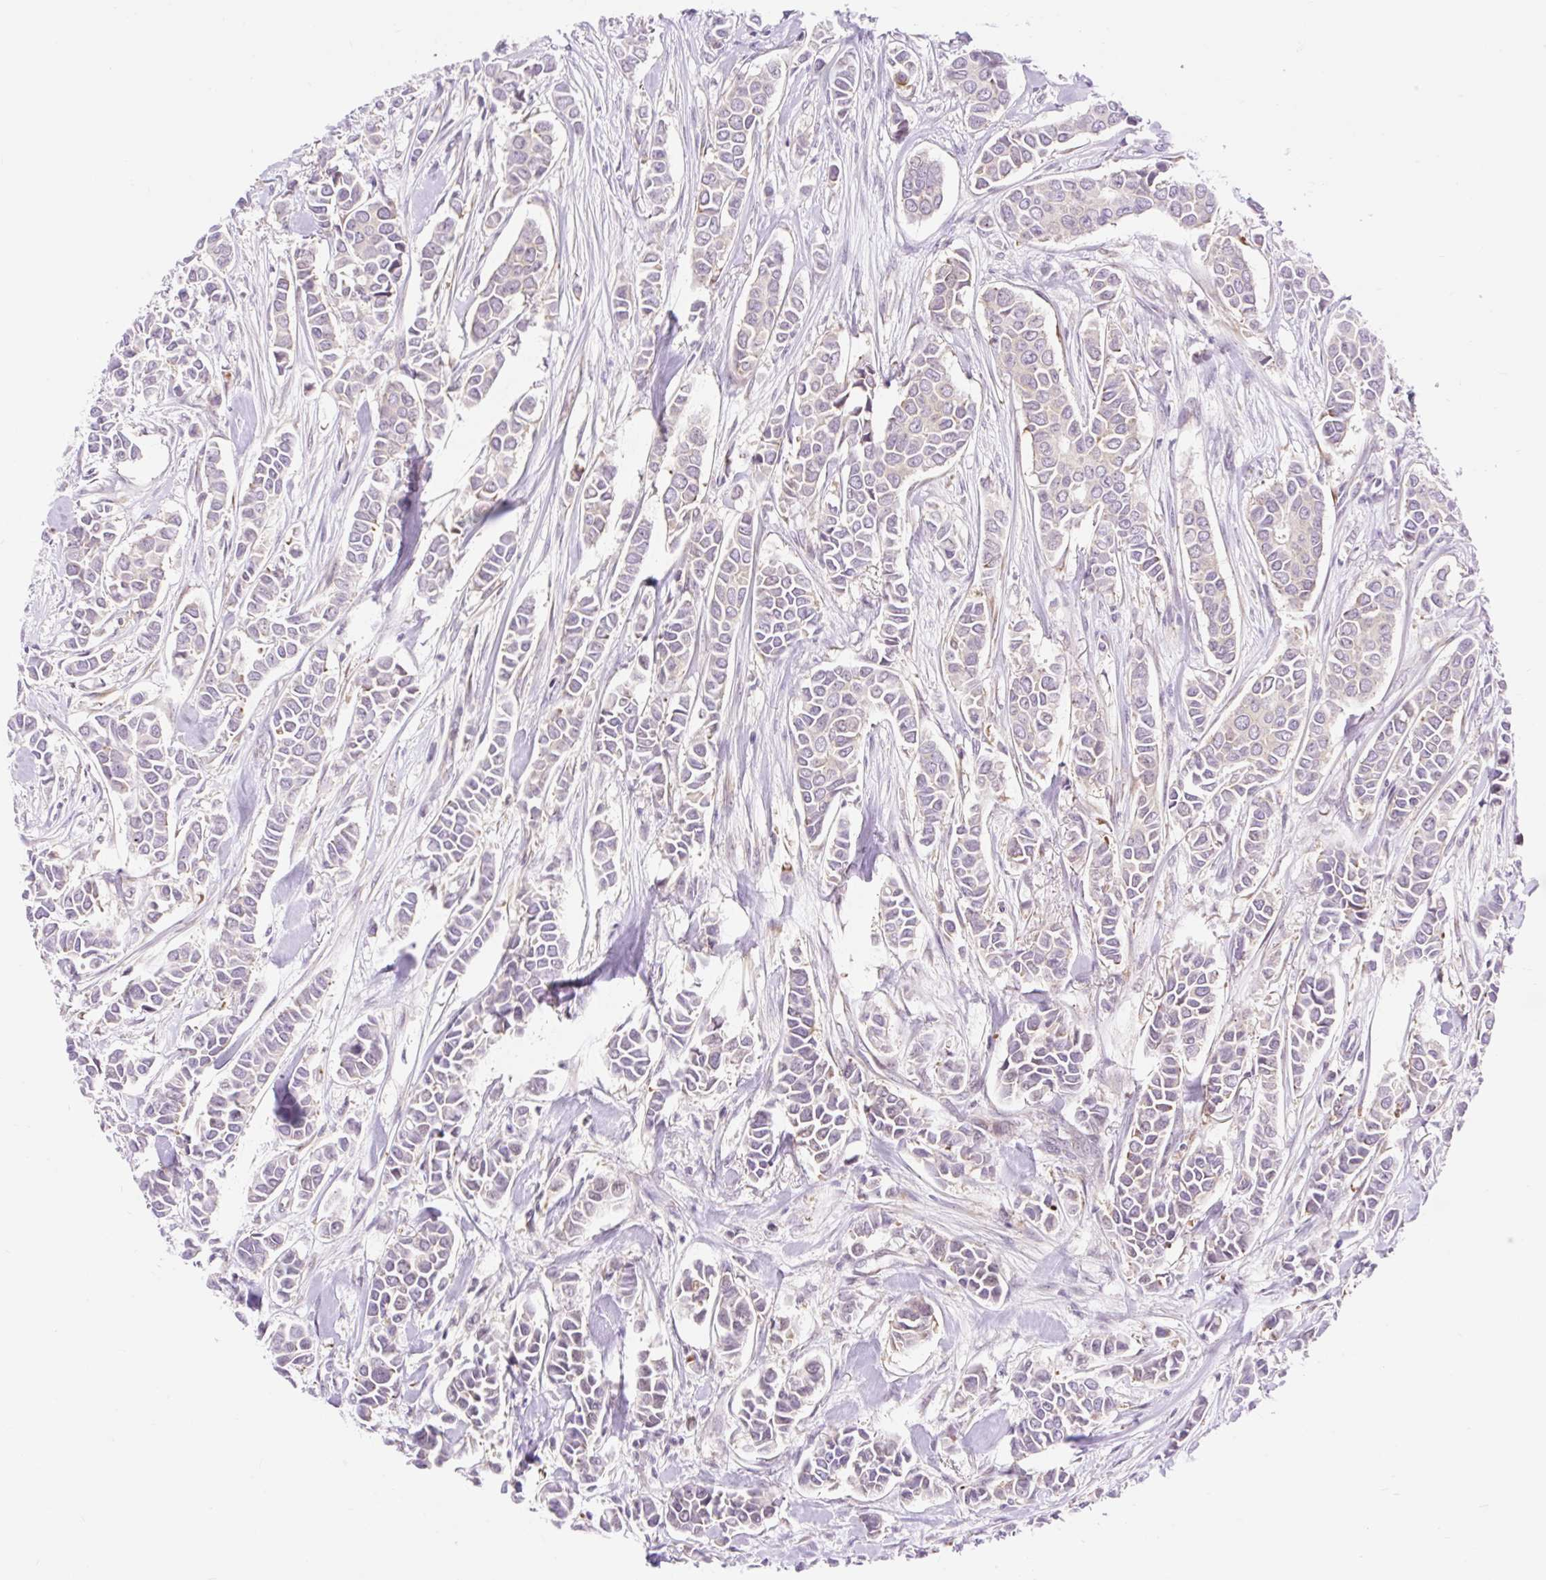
{"staining": {"intensity": "weak", "quantity": "25%-75%", "location": "cytoplasmic/membranous"}, "tissue": "breast cancer", "cell_type": "Tumor cells", "image_type": "cancer", "snomed": [{"axis": "morphology", "description": "Duct carcinoma"}, {"axis": "topography", "description": "Breast"}], "caption": "Protein expression by immunohistochemistry shows weak cytoplasmic/membranous positivity in about 25%-75% of tumor cells in breast invasive ductal carcinoma.", "gene": "GPR45", "patient": {"sex": "female", "age": 84}}